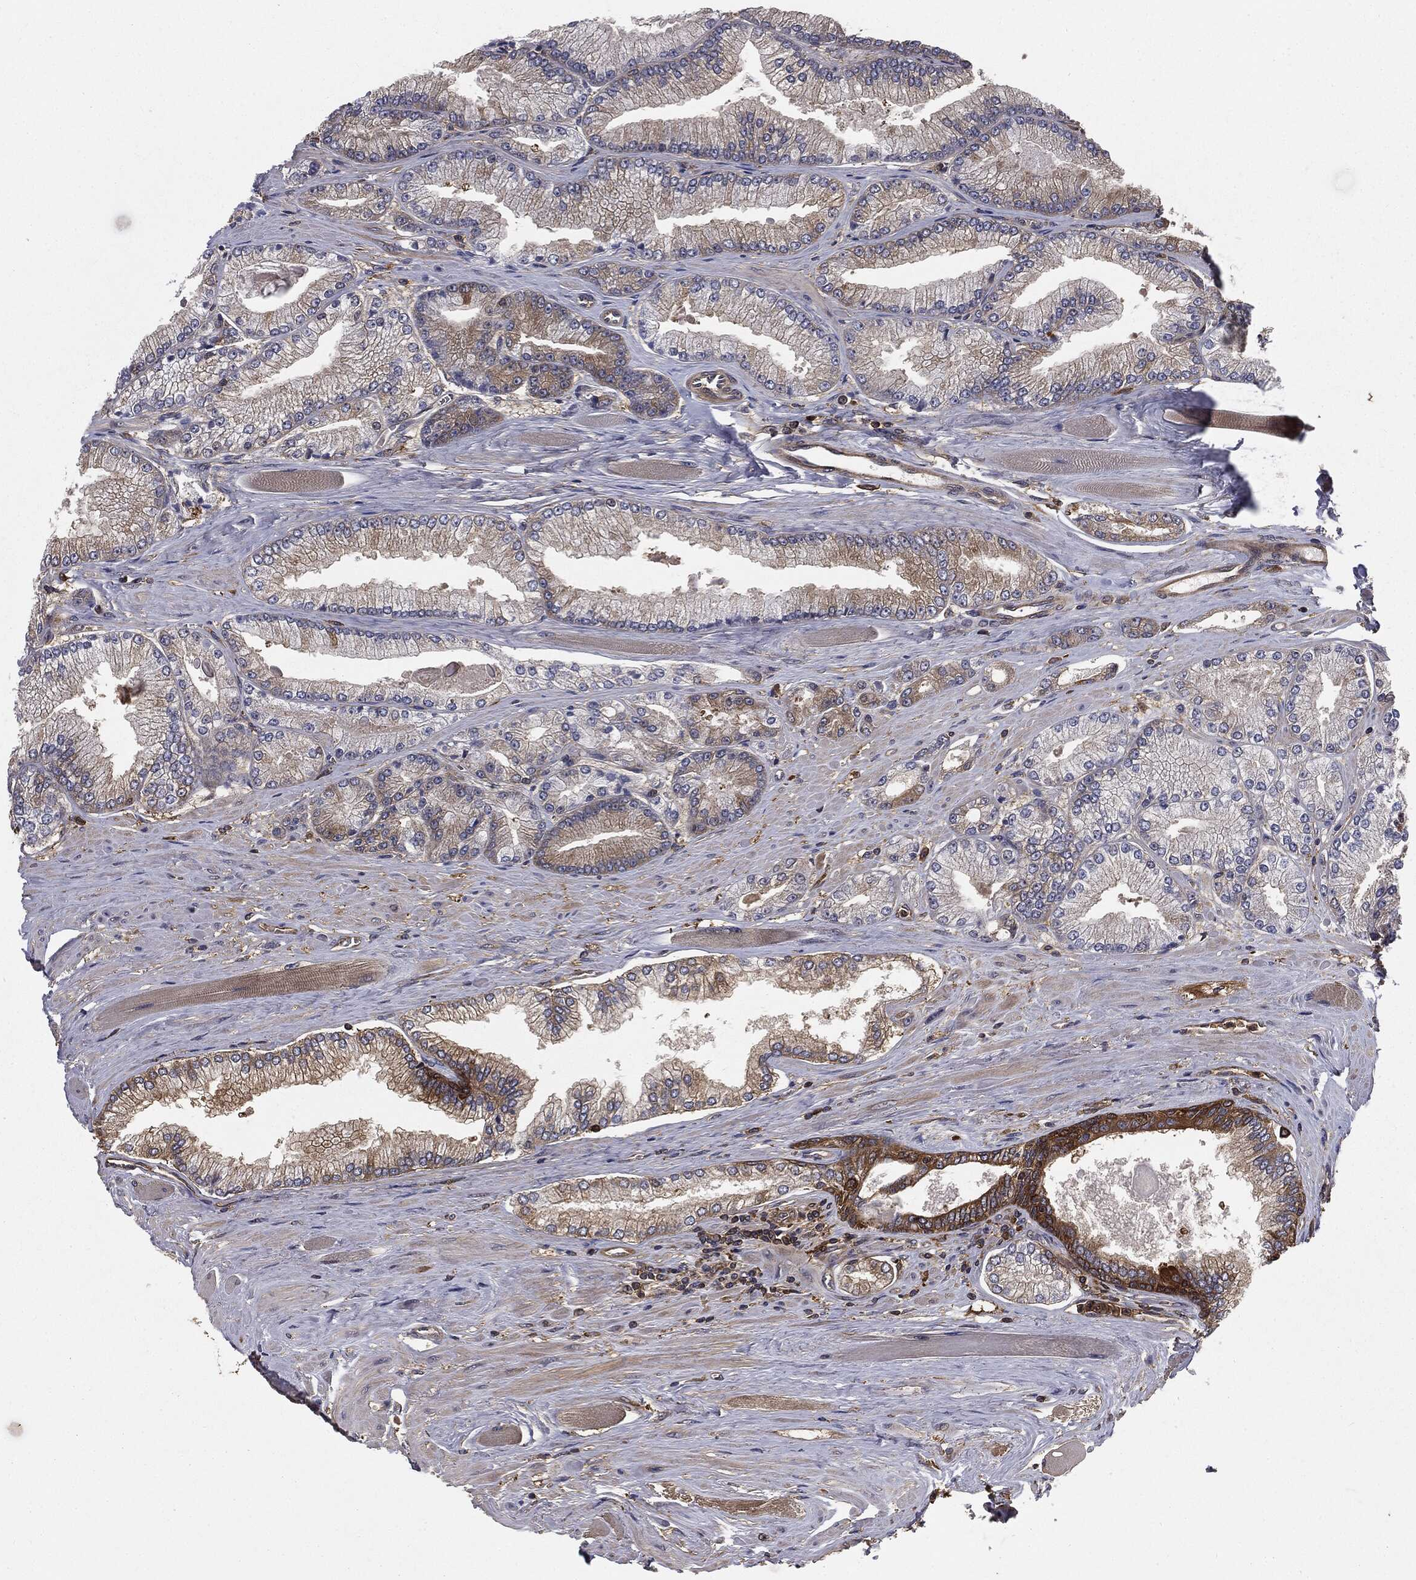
{"staining": {"intensity": "weak", "quantity": "<25%", "location": "cytoplasmic/membranous"}, "tissue": "prostate cancer", "cell_type": "Tumor cells", "image_type": "cancer", "snomed": [{"axis": "morphology", "description": "Adenocarcinoma, Low grade"}, {"axis": "topography", "description": "Prostate"}], "caption": "Protein analysis of prostate cancer (adenocarcinoma (low-grade)) demonstrates no significant expression in tumor cells.", "gene": "GNB5", "patient": {"sex": "male", "age": 67}}